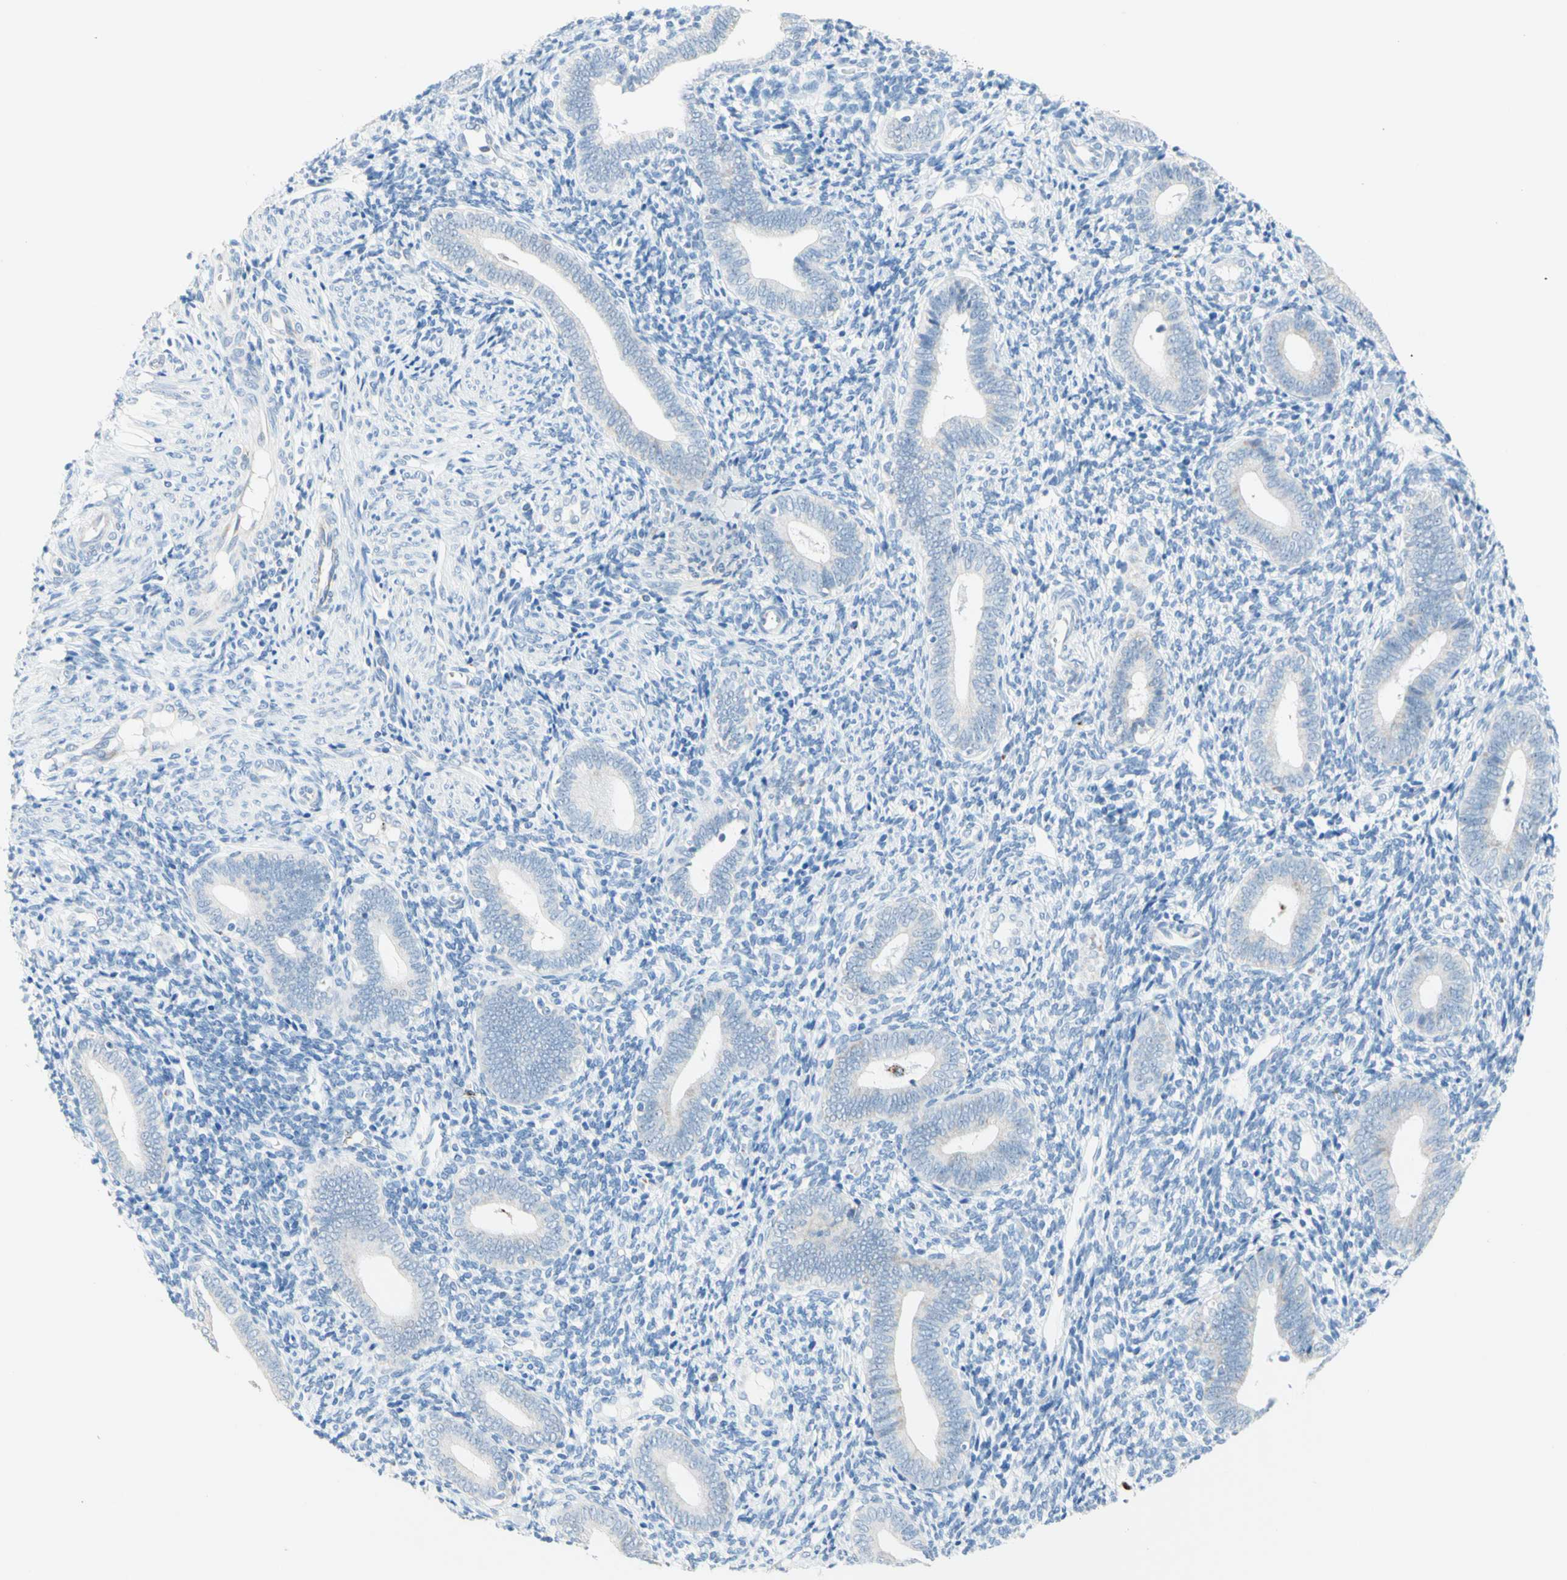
{"staining": {"intensity": "negative", "quantity": "none", "location": "none"}, "tissue": "endometrium", "cell_type": "Cells in endometrial stroma", "image_type": "normal", "snomed": [{"axis": "morphology", "description": "Normal tissue, NOS"}, {"axis": "topography", "description": "Uterus"}, {"axis": "topography", "description": "Endometrium"}], "caption": "Immunohistochemistry of normal endometrium demonstrates no staining in cells in endometrial stroma. Nuclei are stained in blue.", "gene": "CYSLTR1", "patient": {"sex": "female", "age": 33}}